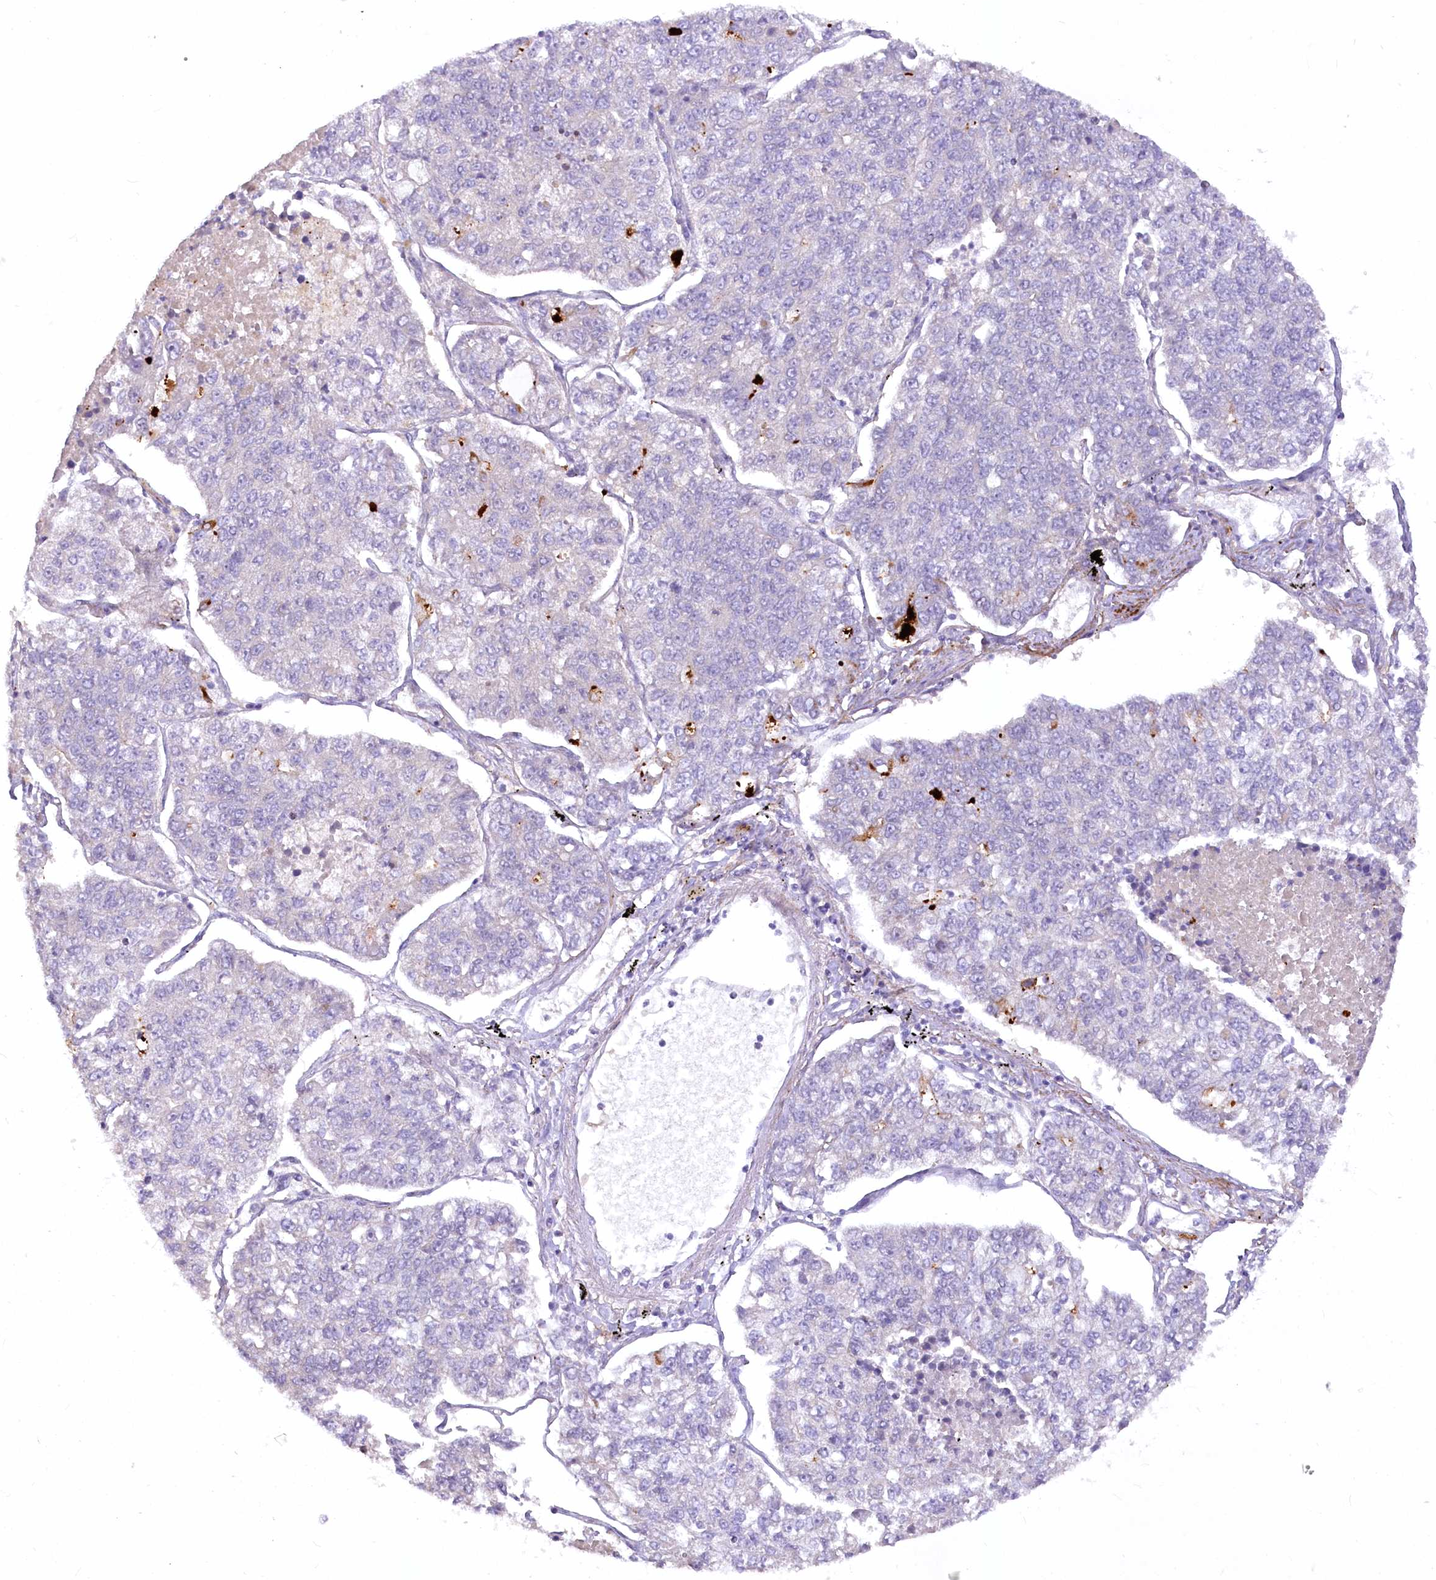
{"staining": {"intensity": "negative", "quantity": "none", "location": "none"}, "tissue": "lung cancer", "cell_type": "Tumor cells", "image_type": "cancer", "snomed": [{"axis": "morphology", "description": "Adenocarcinoma, NOS"}, {"axis": "topography", "description": "Lung"}], "caption": "DAB immunohistochemical staining of human adenocarcinoma (lung) exhibits no significant expression in tumor cells. (Brightfield microscopy of DAB (3,3'-diaminobenzidine) IHC at high magnification).", "gene": "EFHC2", "patient": {"sex": "male", "age": 49}}